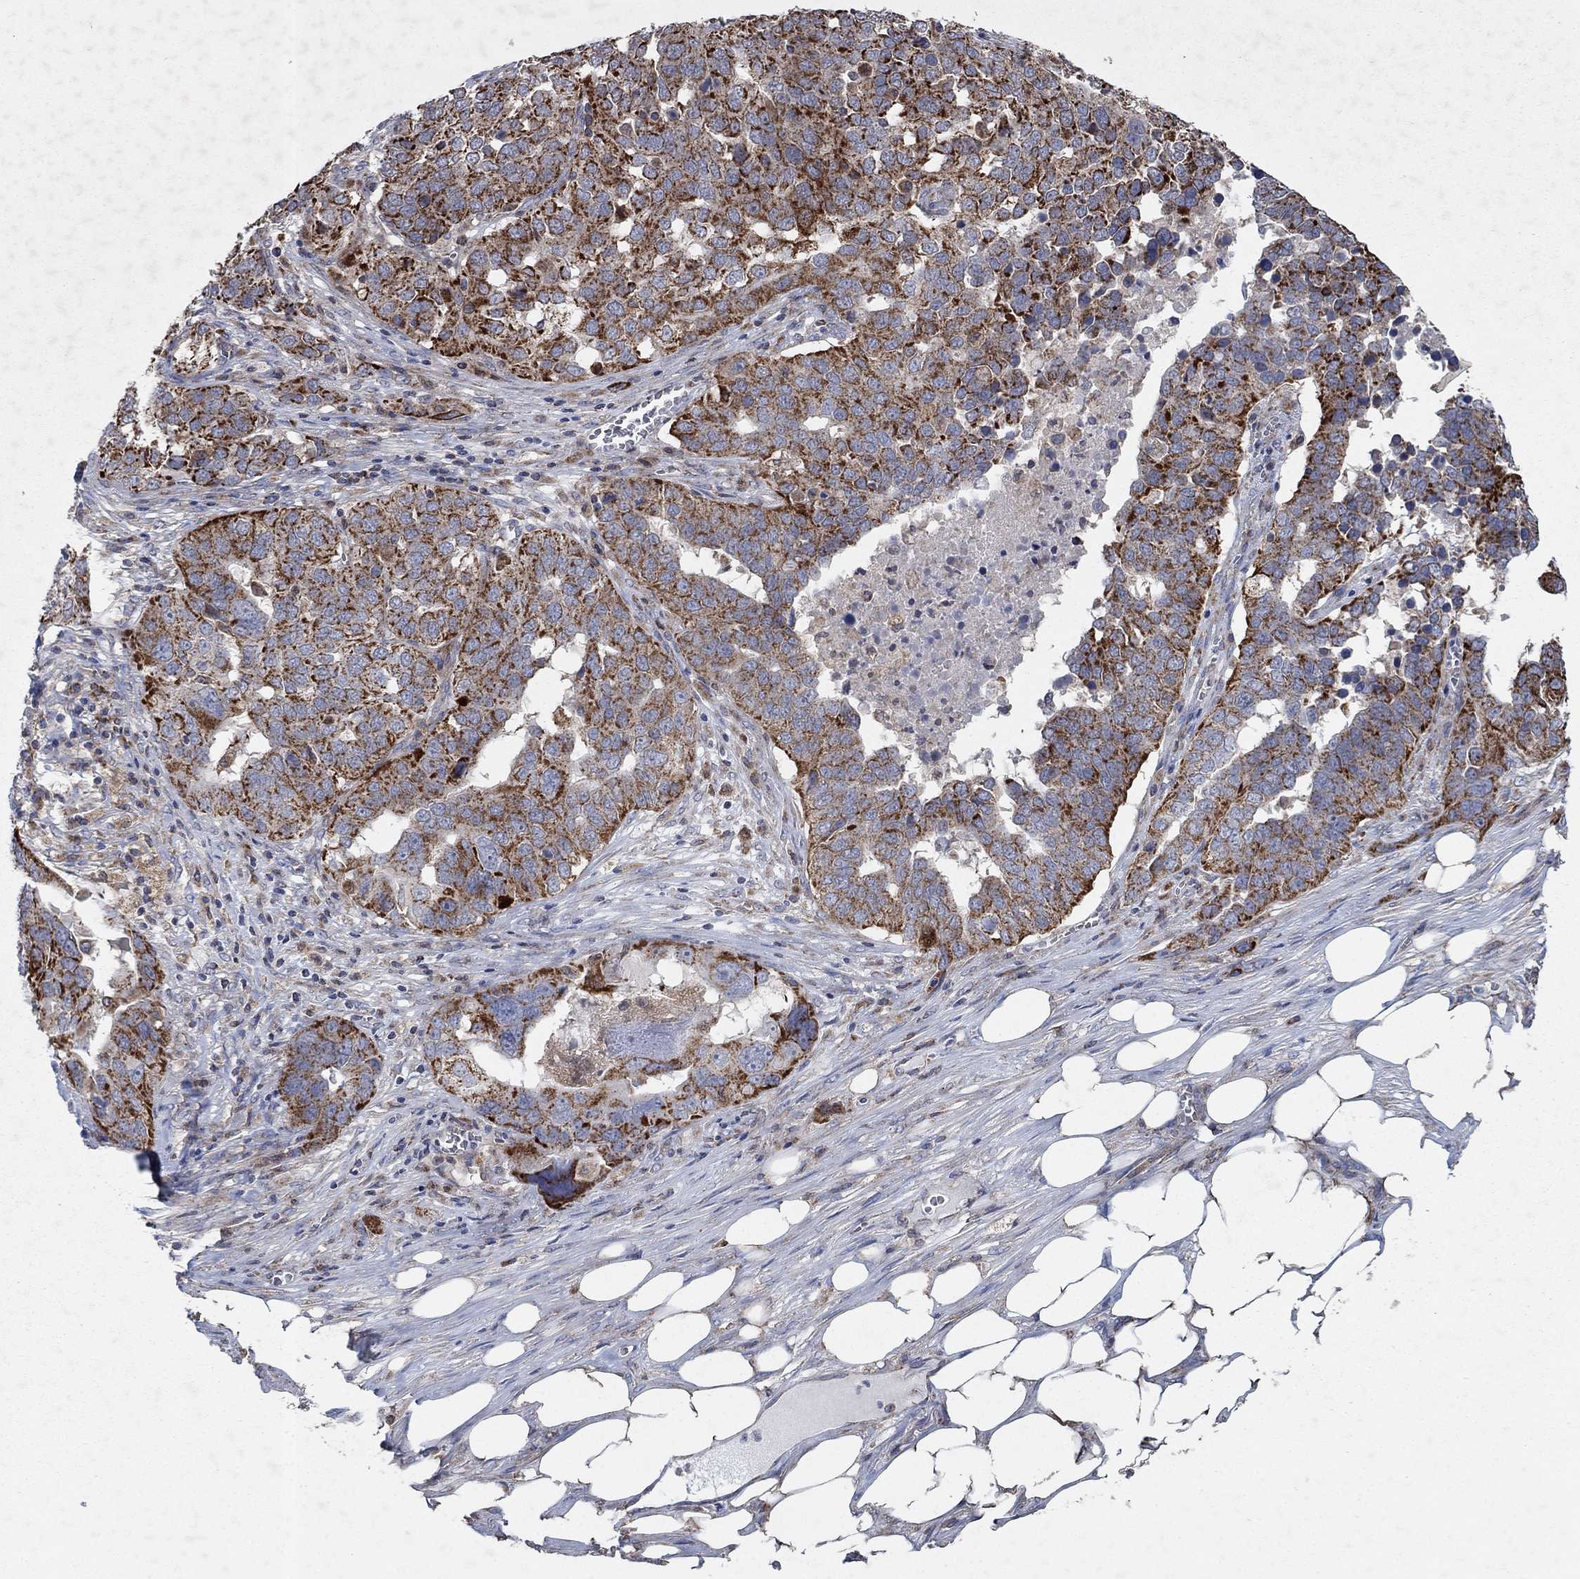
{"staining": {"intensity": "strong", "quantity": ">75%", "location": "cytoplasmic/membranous"}, "tissue": "ovarian cancer", "cell_type": "Tumor cells", "image_type": "cancer", "snomed": [{"axis": "morphology", "description": "Carcinoma, endometroid"}, {"axis": "topography", "description": "Soft tissue"}, {"axis": "topography", "description": "Ovary"}], "caption": "Protein staining displays strong cytoplasmic/membranous positivity in approximately >75% of tumor cells in ovarian cancer (endometroid carcinoma).", "gene": "NCEH1", "patient": {"sex": "female", "age": 52}}